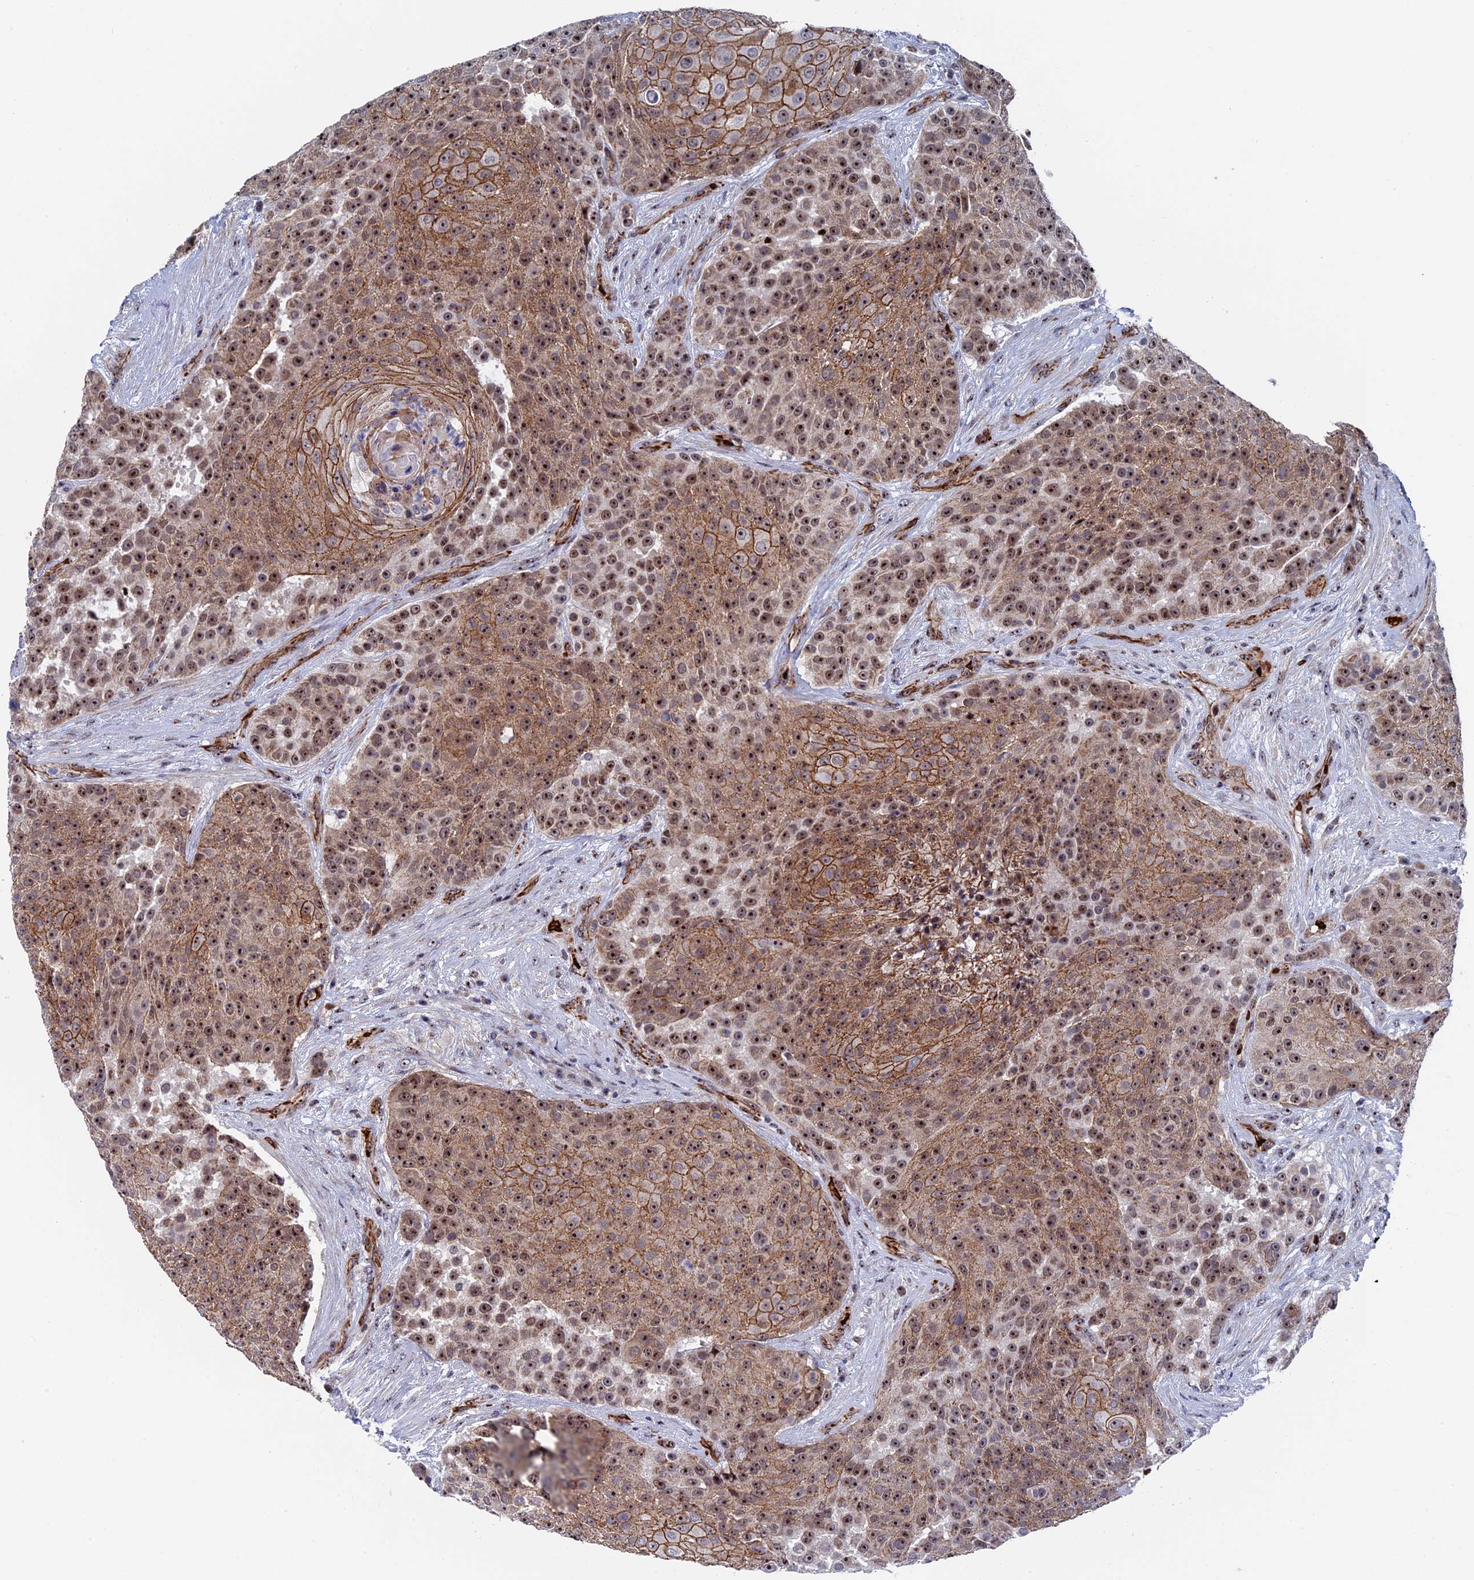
{"staining": {"intensity": "strong", "quantity": ">75%", "location": "cytoplasmic/membranous,nuclear"}, "tissue": "urothelial cancer", "cell_type": "Tumor cells", "image_type": "cancer", "snomed": [{"axis": "morphology", "description": "Urothelial carcinoma, High grade"}, {"axis": "topography", "description": "Urinary bladder"}], "caption": "Immunohistochemical staining of human urothelial carcinoma (high-grade) displays strong cytoplasmic/membranous and nuclear protein staining in approximately >75% of tumor cells.", "gene": "EXOSC9", "patient": {"sex": "female", "age": 63}}